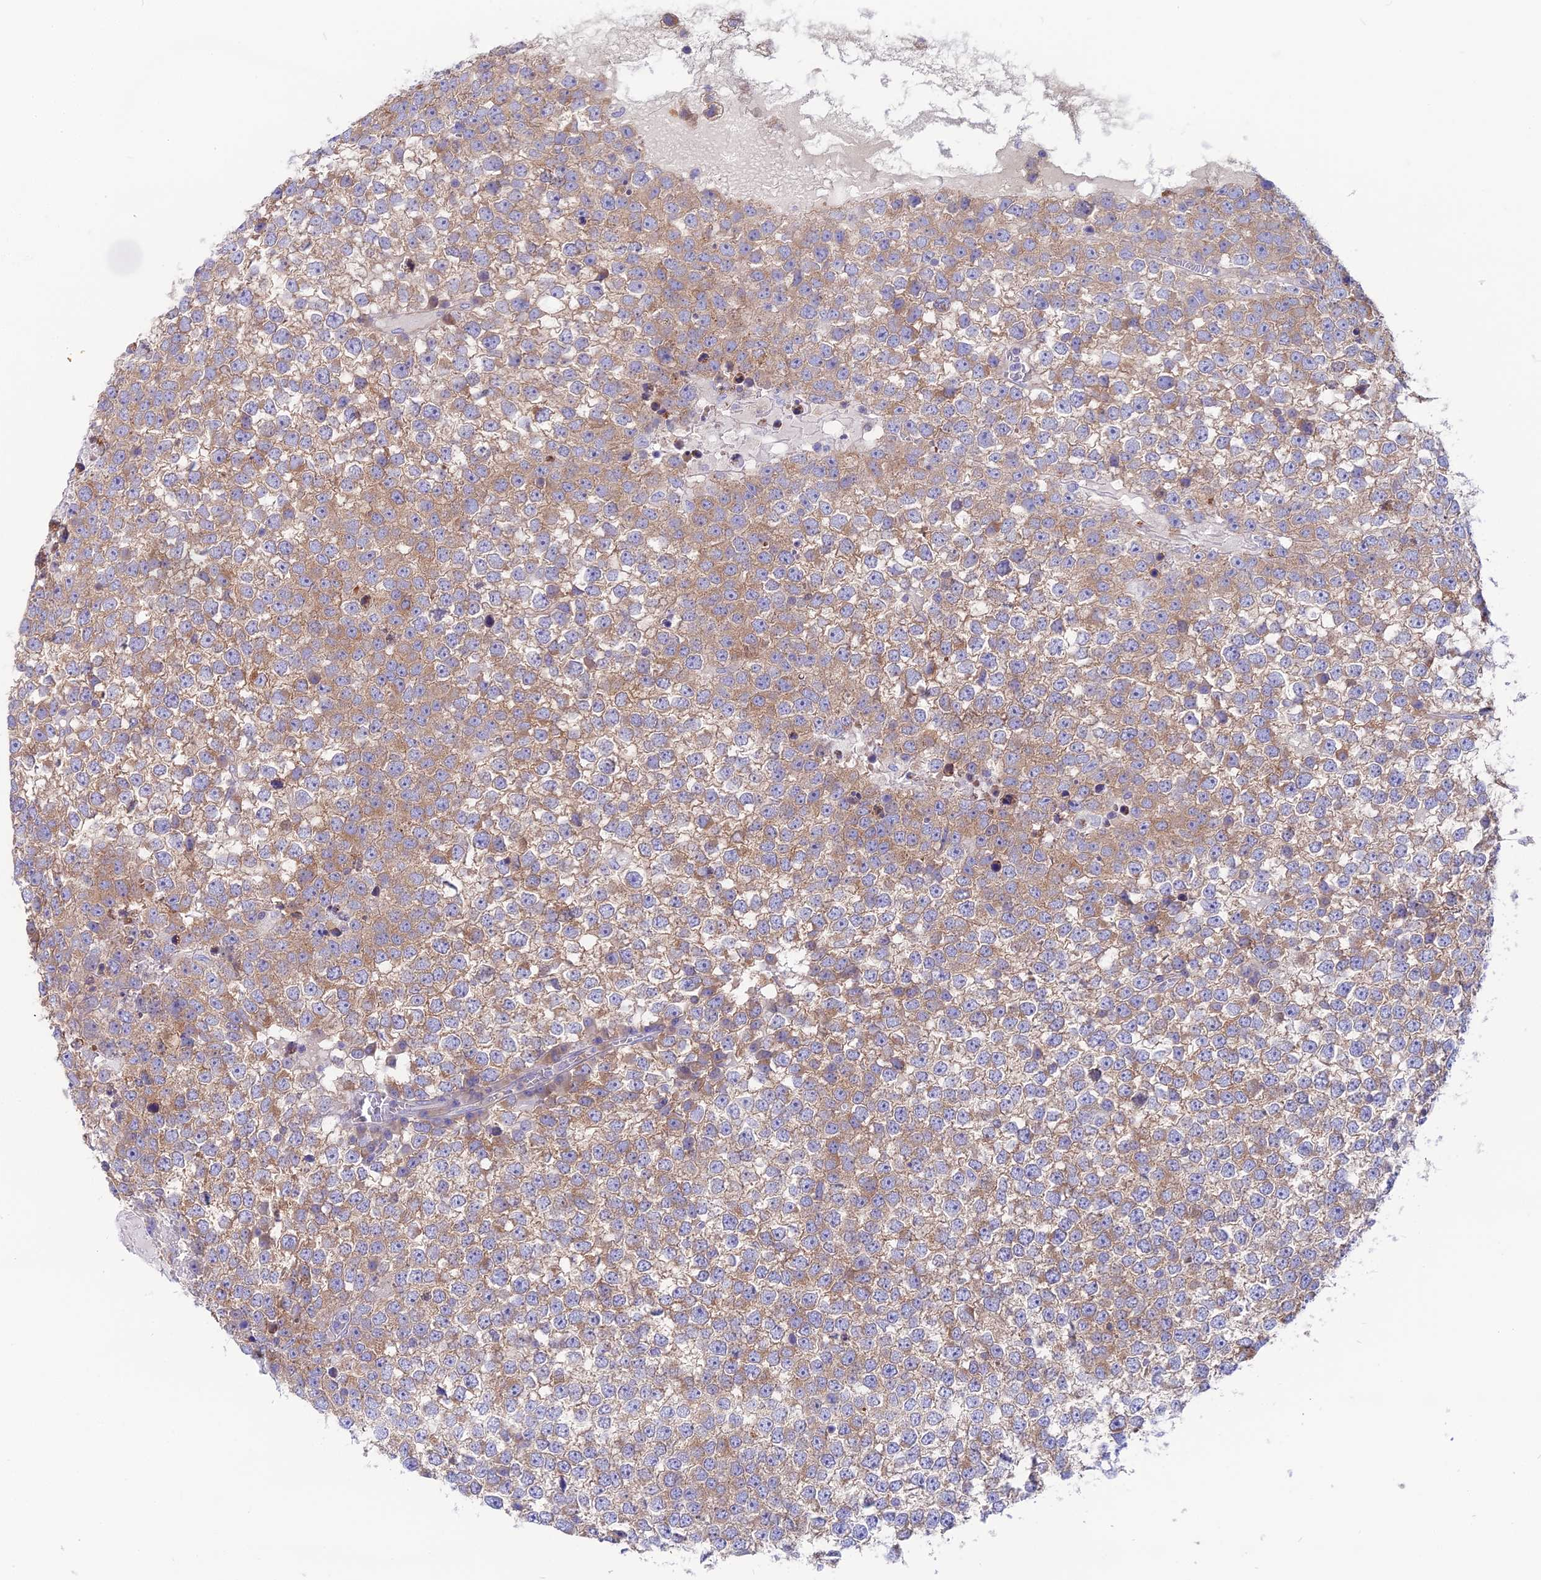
{"staining": {"intensity": "moderate", "quantity": "25%-75%", "location": "cytoplasmic/membranous"}, "tissue": "testis cancer", "cell_type": "Tumor cells", "image_type": "cancer", "snomed": [{"axis": "morphology", "description": "Seminoma, NOS"}, {"axis": "topography", "description": "Testis"}], "caption": "This is a photomicrograph of IHC staining of seminoma (testis), which shows moderate staining in the cytoplasmic/membranous of tumor cells.", "gene": "LZTFL1", "patient": {"sex": "male", "age": 65}}